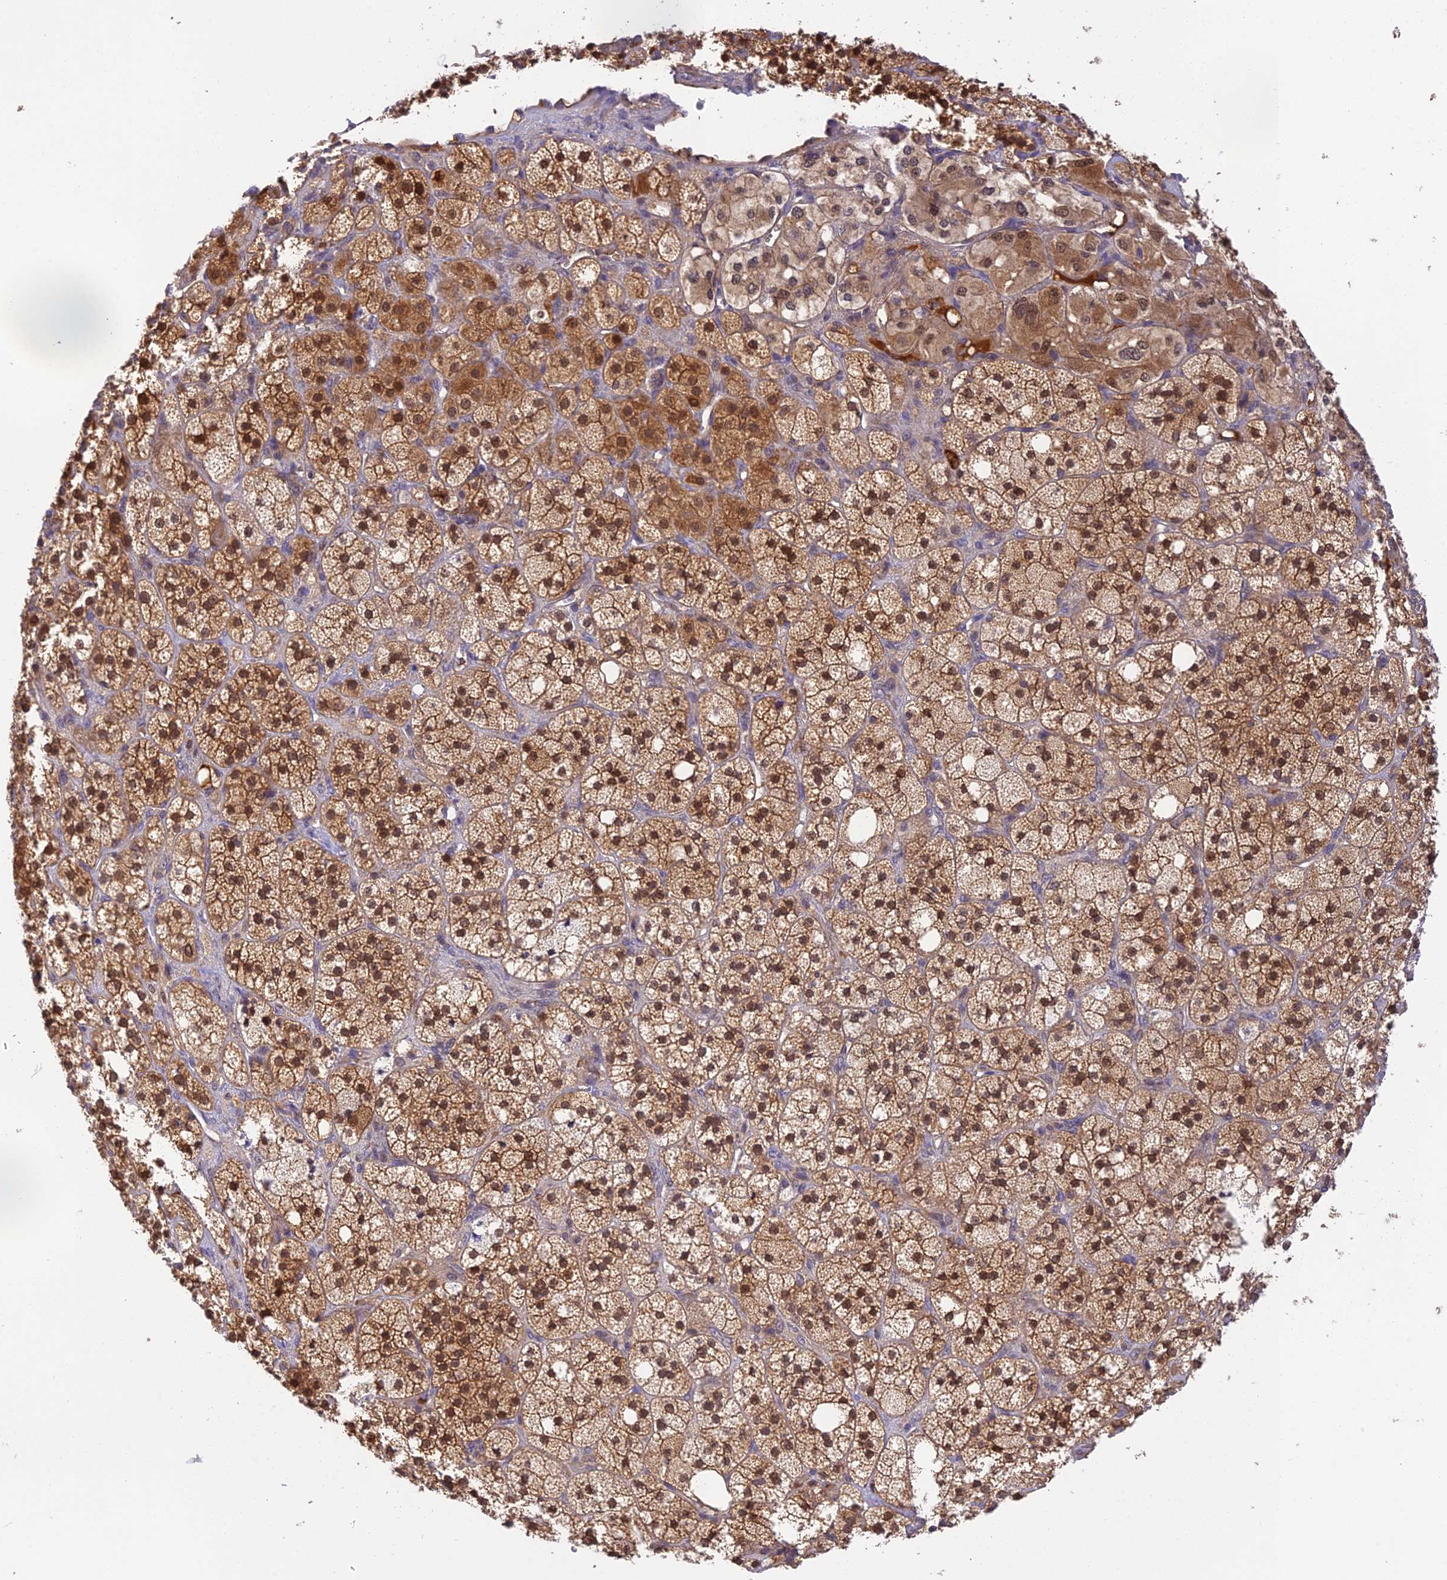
{"staining": {"intensity": "moderate", "quantity": ">75%", "location": "cytoplasmic/membranous,nuclear"}, "tissue": "adrenal gland", "cell_type": "Glandular cells", "image_type": "normal", "snomed": [{"axis": "morphology", "description": "Normal tissue, NOS"}, {"axis": "topography", "description": "Adrenal gland"}], "caption": "High-power microscopy captured an immunohistochemistry (IHC) micrograph of normal adrenal gland, revealing moderate cytoplasmic/membranous,nuclear positivity in about >75% of glandular cells. (Stains: DAB (3,3'-diaminobenzidine) in brown, nuclei in blue, Microscopy: brightfield microscopy at high magnification).", "gene": "HDHD2", "patient": {"sex": "male", "age": 61}}